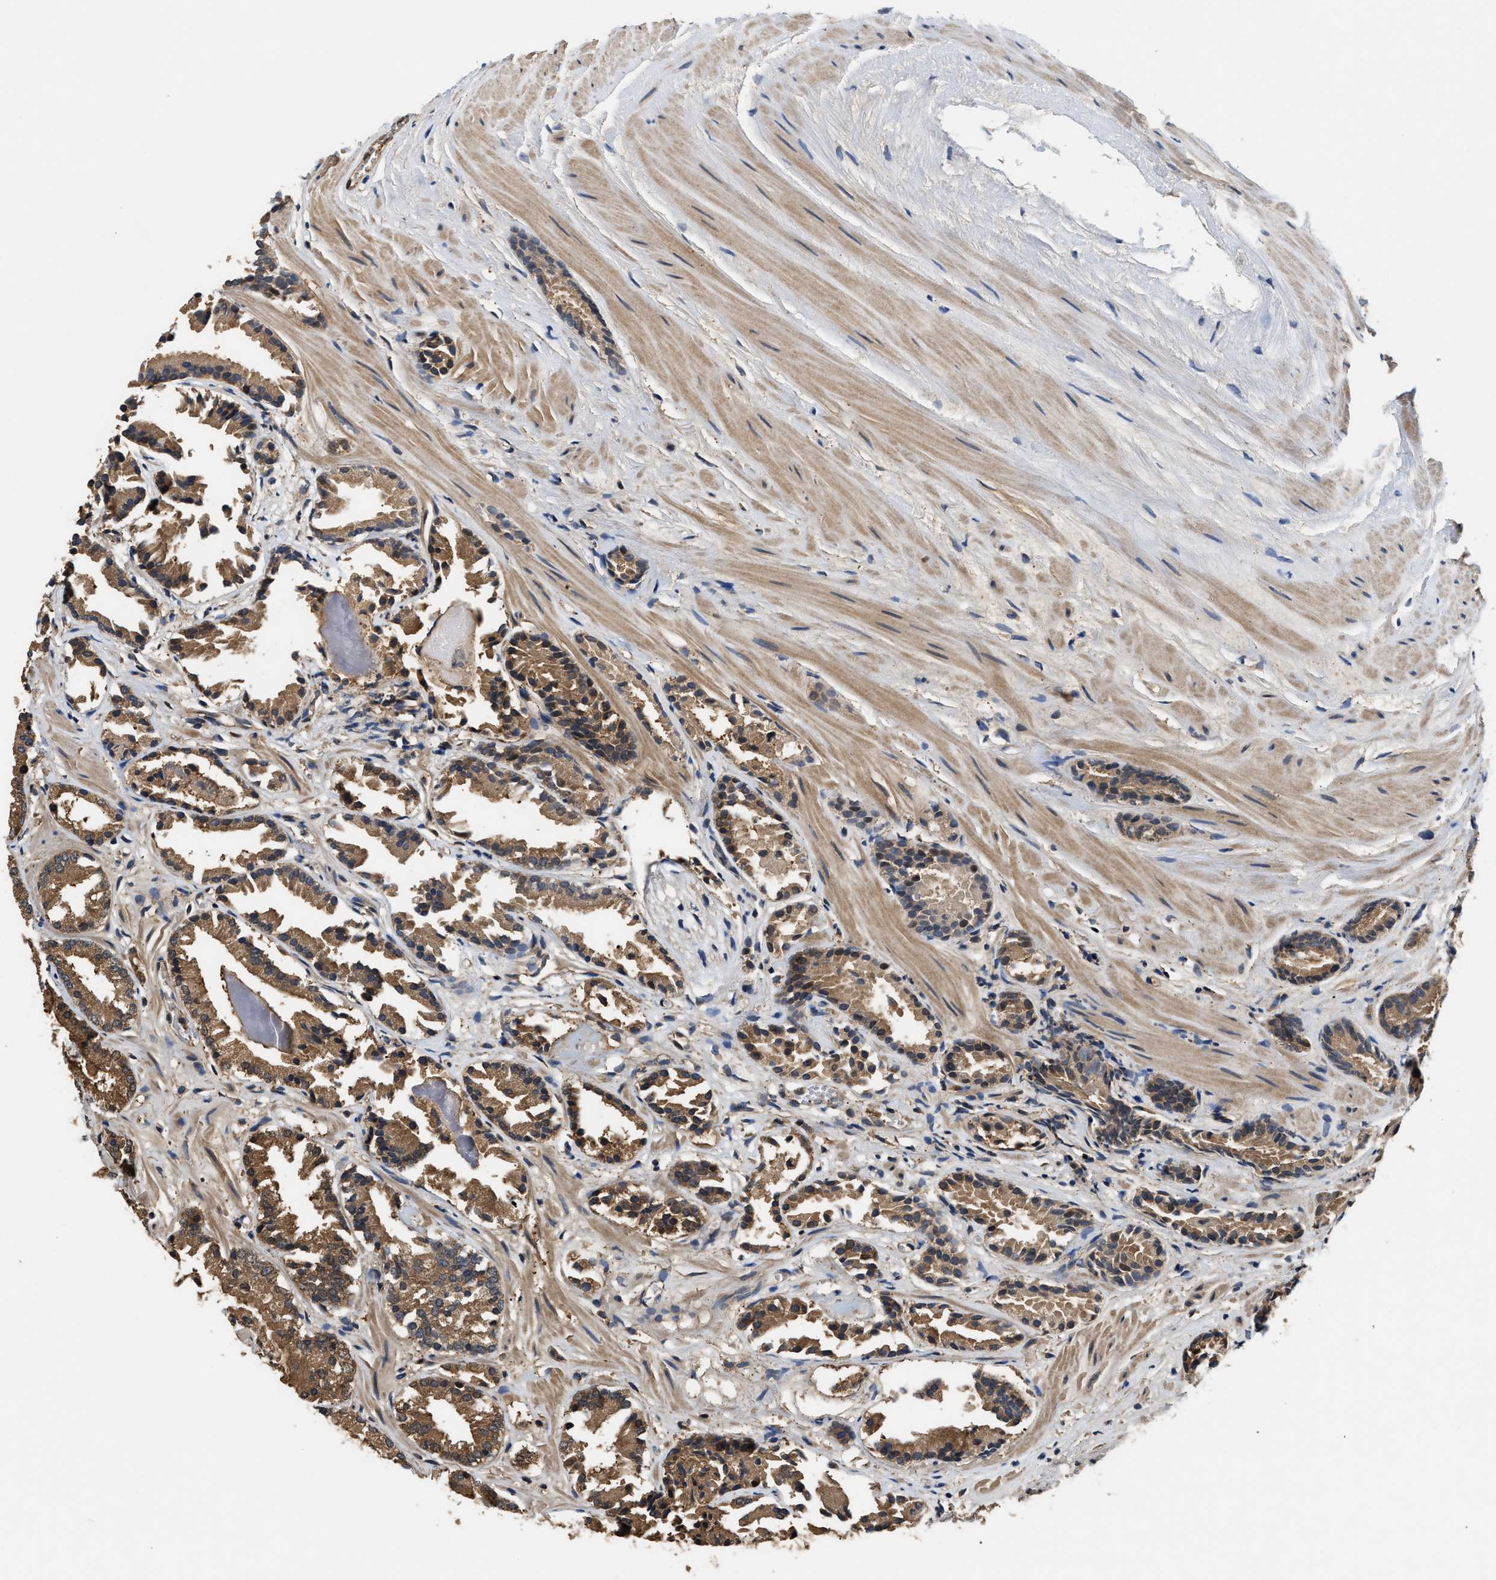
{"staining": {"intensity": "moderate", "quantity": ">75%", "location": "cytoplasmic/membranous"}, "tissue": "prostate cancer", "cell_type": "Tumor cells", "image_type": "cancer", "snomed": [{"axis": "morphology", "description": "Adenocarcinoma, Low grade"}, {"axis": "topography", "description": "Prostate"}], "caption": "Moderate cytoplasmic/membranous staining is identified in approximately >75% of tumor cells in prostate adenocarcinoma (low-grade). (DAB IHC with brightfield microscopy, high magnification).", "gene": "DNAJC2", "patient": {"sex": "male", "age": 51}}